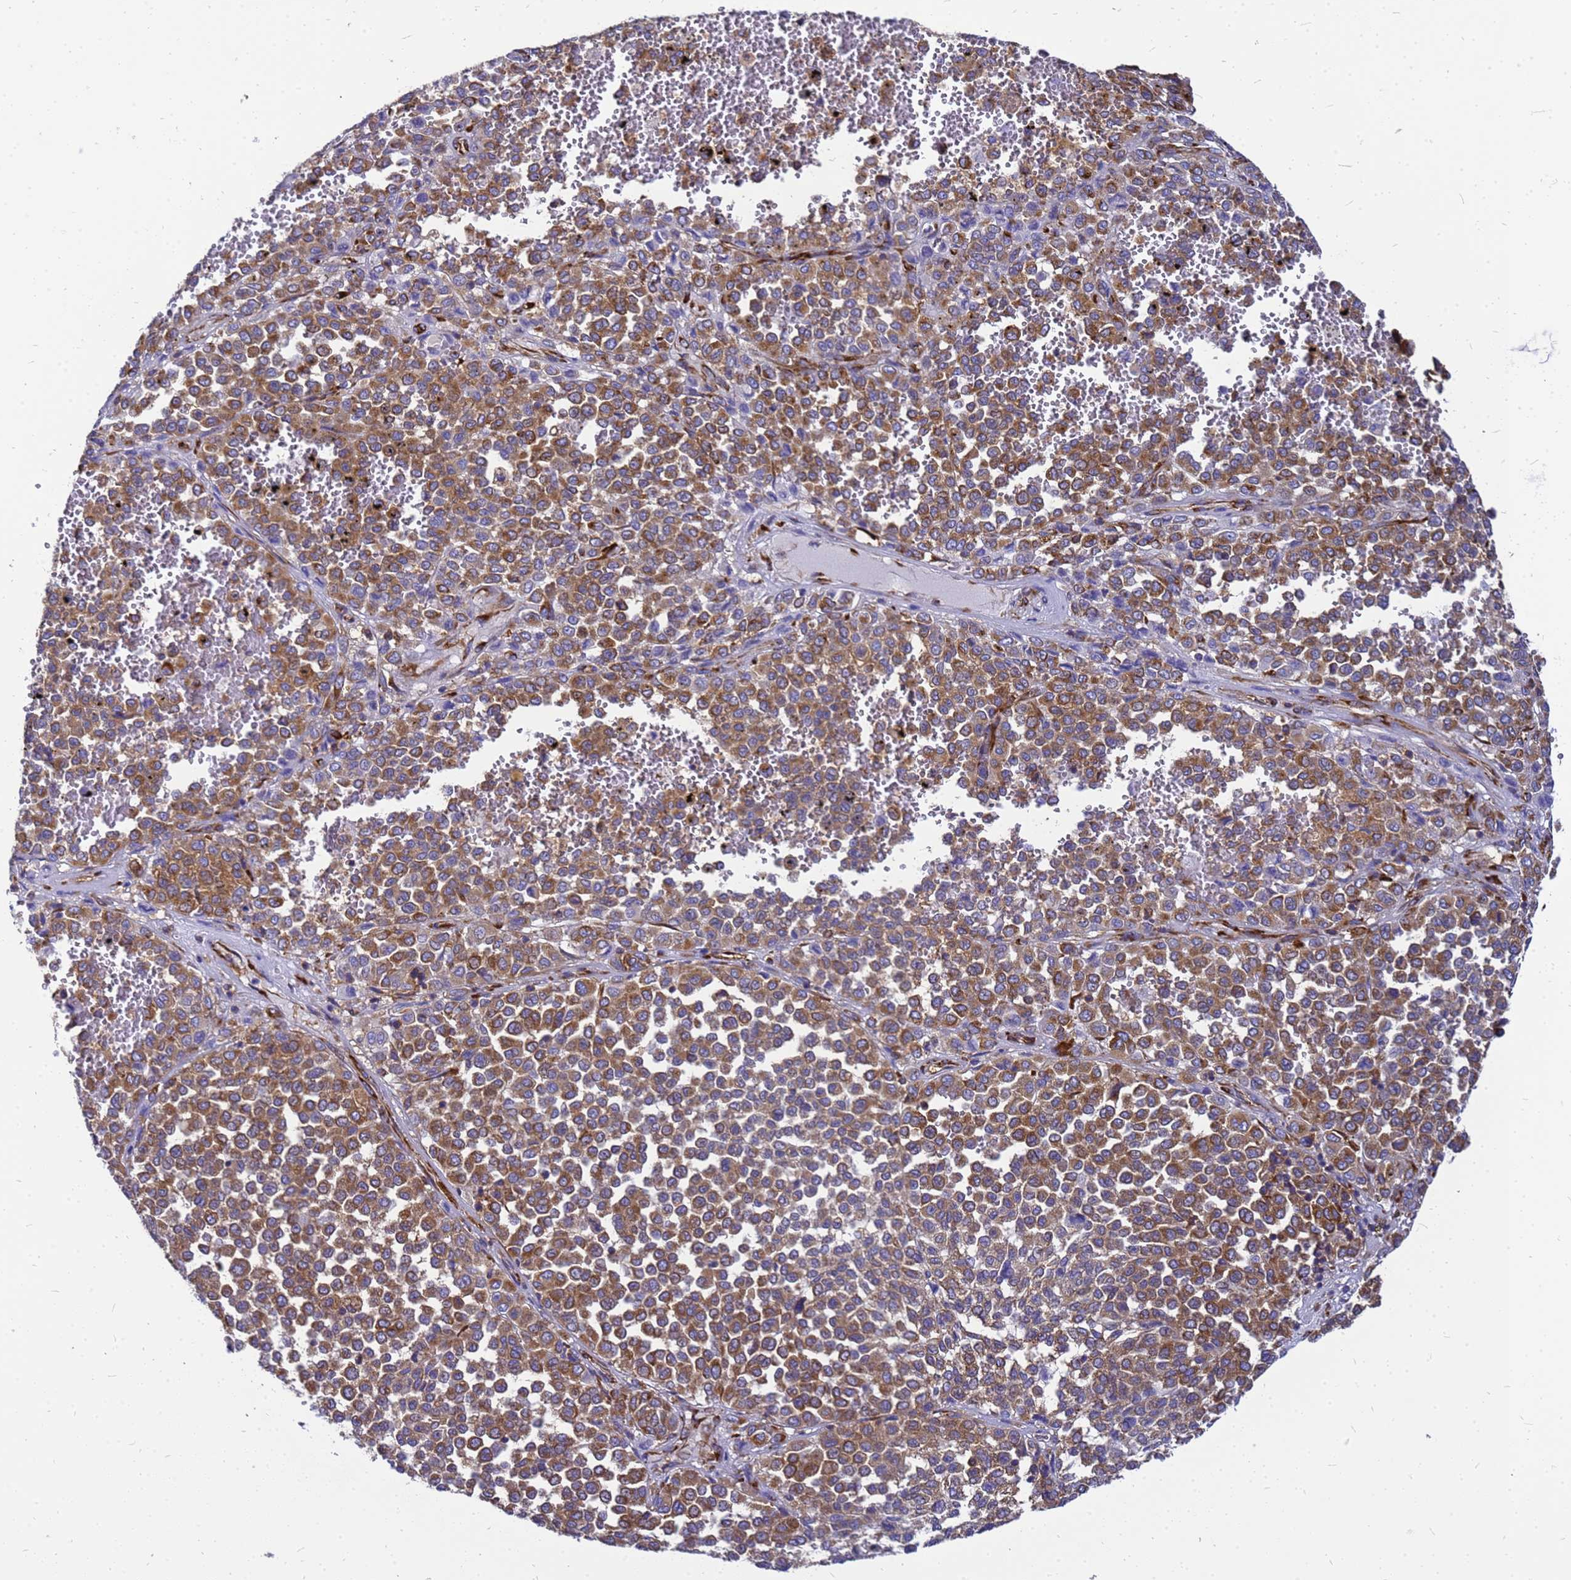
{"staining": {"intensity": "moderate", "quantity": ">75%", "location": "cytoplasmic/membranous"}, "tissue": "melanoma", "cell_type": "Tumor cells", "image_type": "cancer", "snomed": [{"axis": "morphology", "description": "Malignant melanoma, Metastatic site"}, {"axis": "topography", "description": "Pancreas"}], "caption": "A high-resolution photomicrograph shows IHC staining of melanoma, which reveals moderate cytoplasmic/membranous staining in approximately >75% of tumor cells. (brown staining indicates protein expression, while blue staining denotes nuclei).", "gene": "EEF1D", "patient": {"sex": "female", "age": 30}}